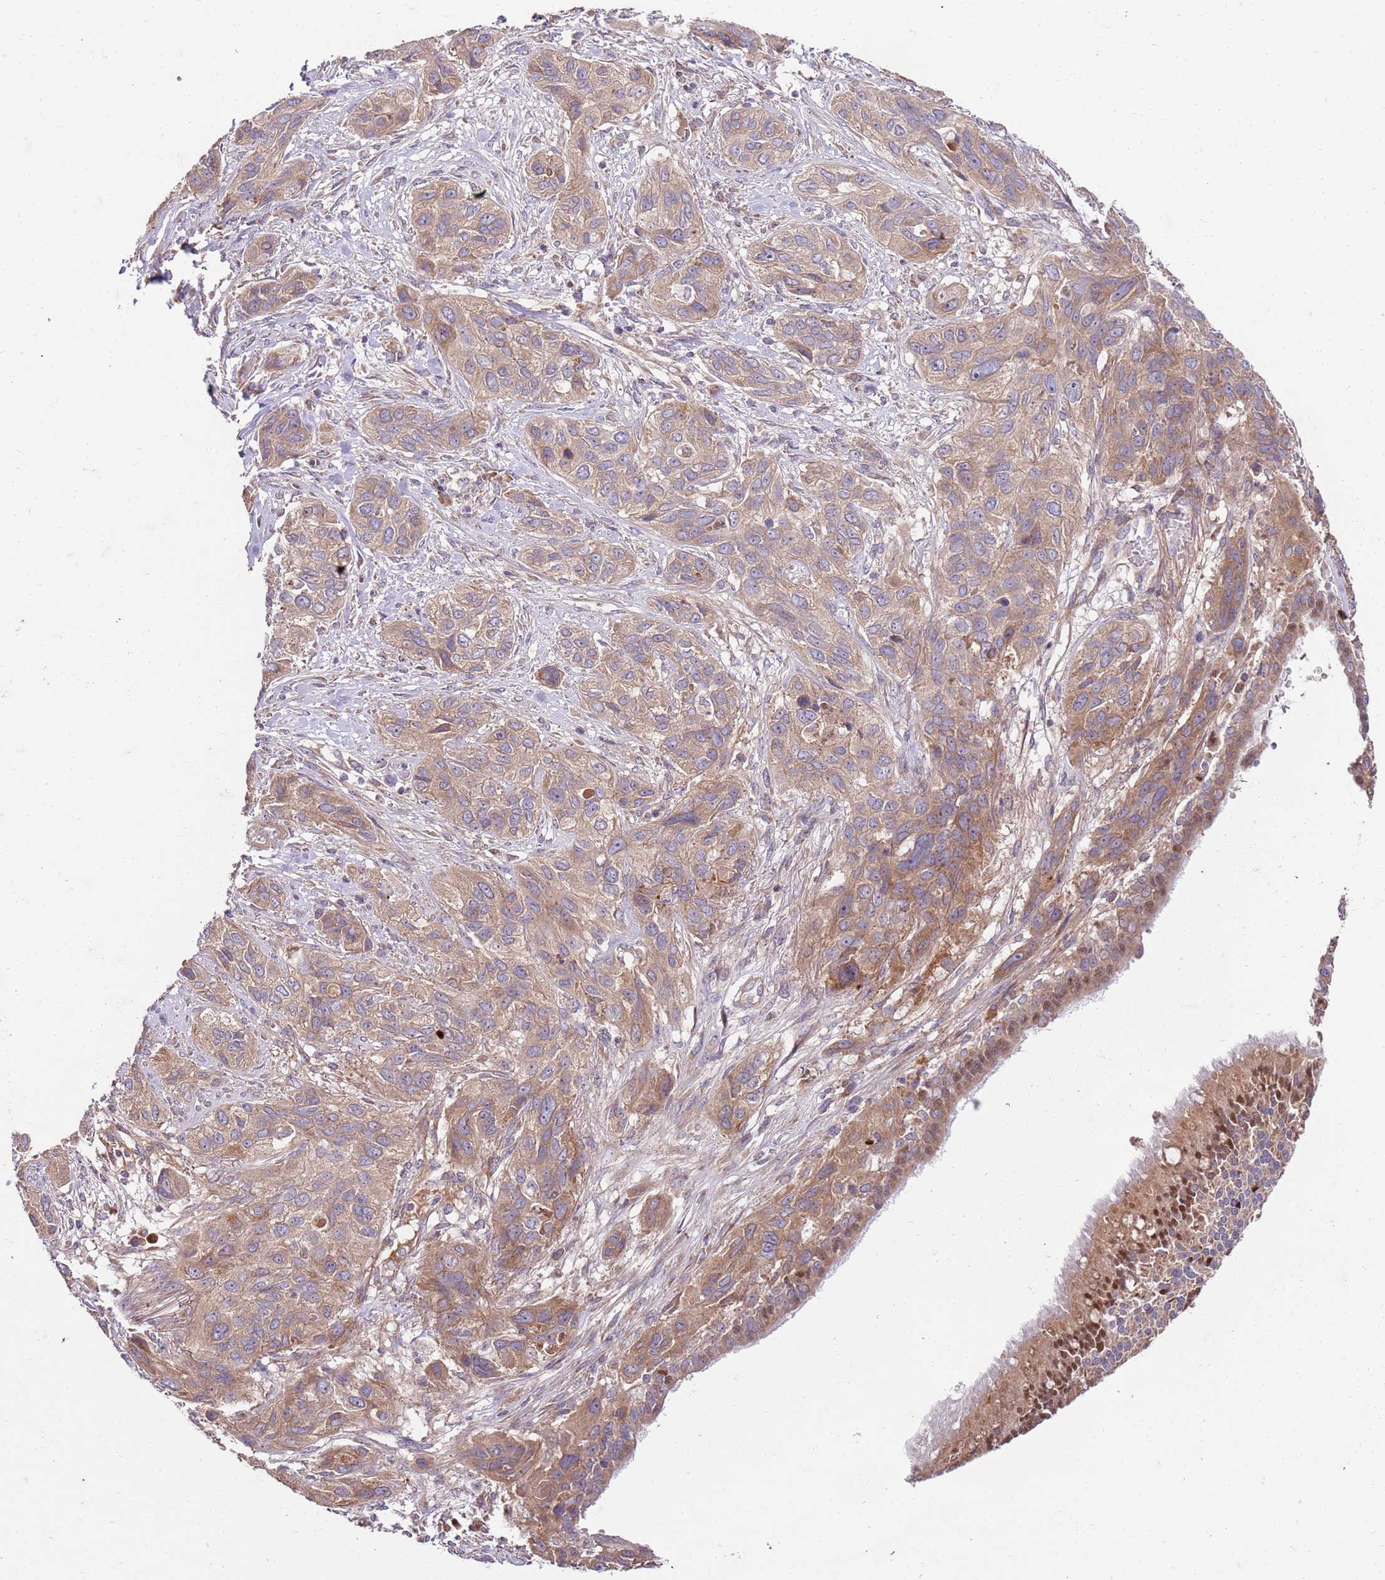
{"staining": {"intensity": "weak", "quantity": ">75%", "location": "cytoplasmic/membranous"}, "tissue": "lung cancer", "cell_type": "Tumor cells", "image_type": "cancer", "snomed": [{"axis": "morphology", "description": "Squamous cell carcinoma, NOS"}, {"axis": "topography", "description": "Lung"}], "caption": "Immunohistochemistry of human squamous cell carcinoma (lung) reveals low levels of weak cytoplasmic/membranous positivity in about >75% of tumor cells.", "gene": "OSBP", "patient": {"sex": "female", "age": 70}}